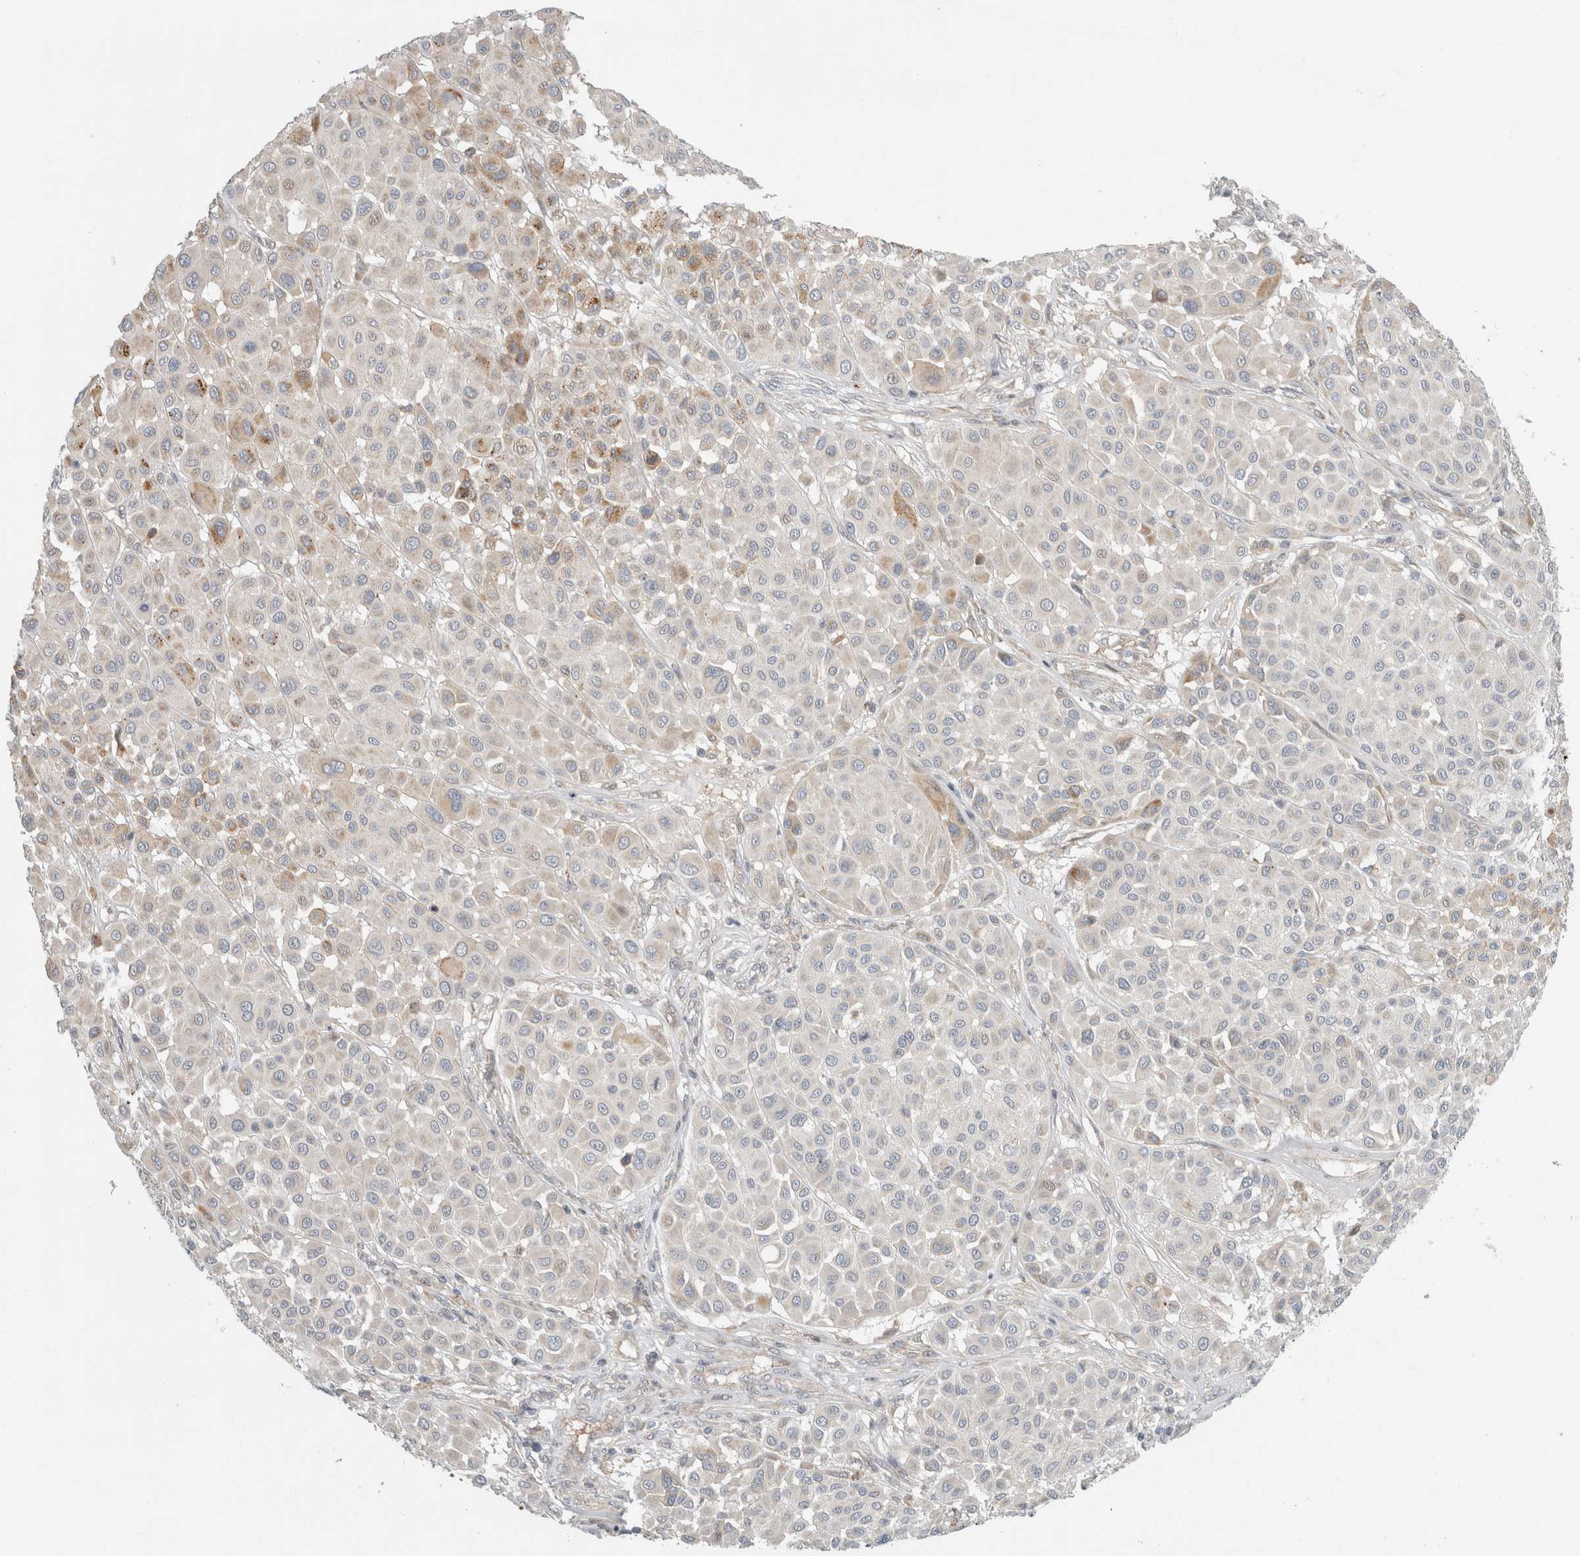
{"staining": {"intensity": "moderate", "quantity": "<25%", "location": "cytoplasmic/membranous"}, "tissue": "melanoma", "cell_type": "Tumor cells", "image_type": "cancer", "snomed": [{"axis": "morphology", "description": "Malignant melanoma, Metastatic site"}, {"axis": "topography", "description": "Soft tissue"}], "caption": "This image demonstrates immunohistochemistry staining of malignant melanoma (metastatic site), with low moderate cytoplasmic/membranous expression in about <25% of tumor cells.", "gene": "KPNA5", "patient": {"sex": "male", "age": 41}}